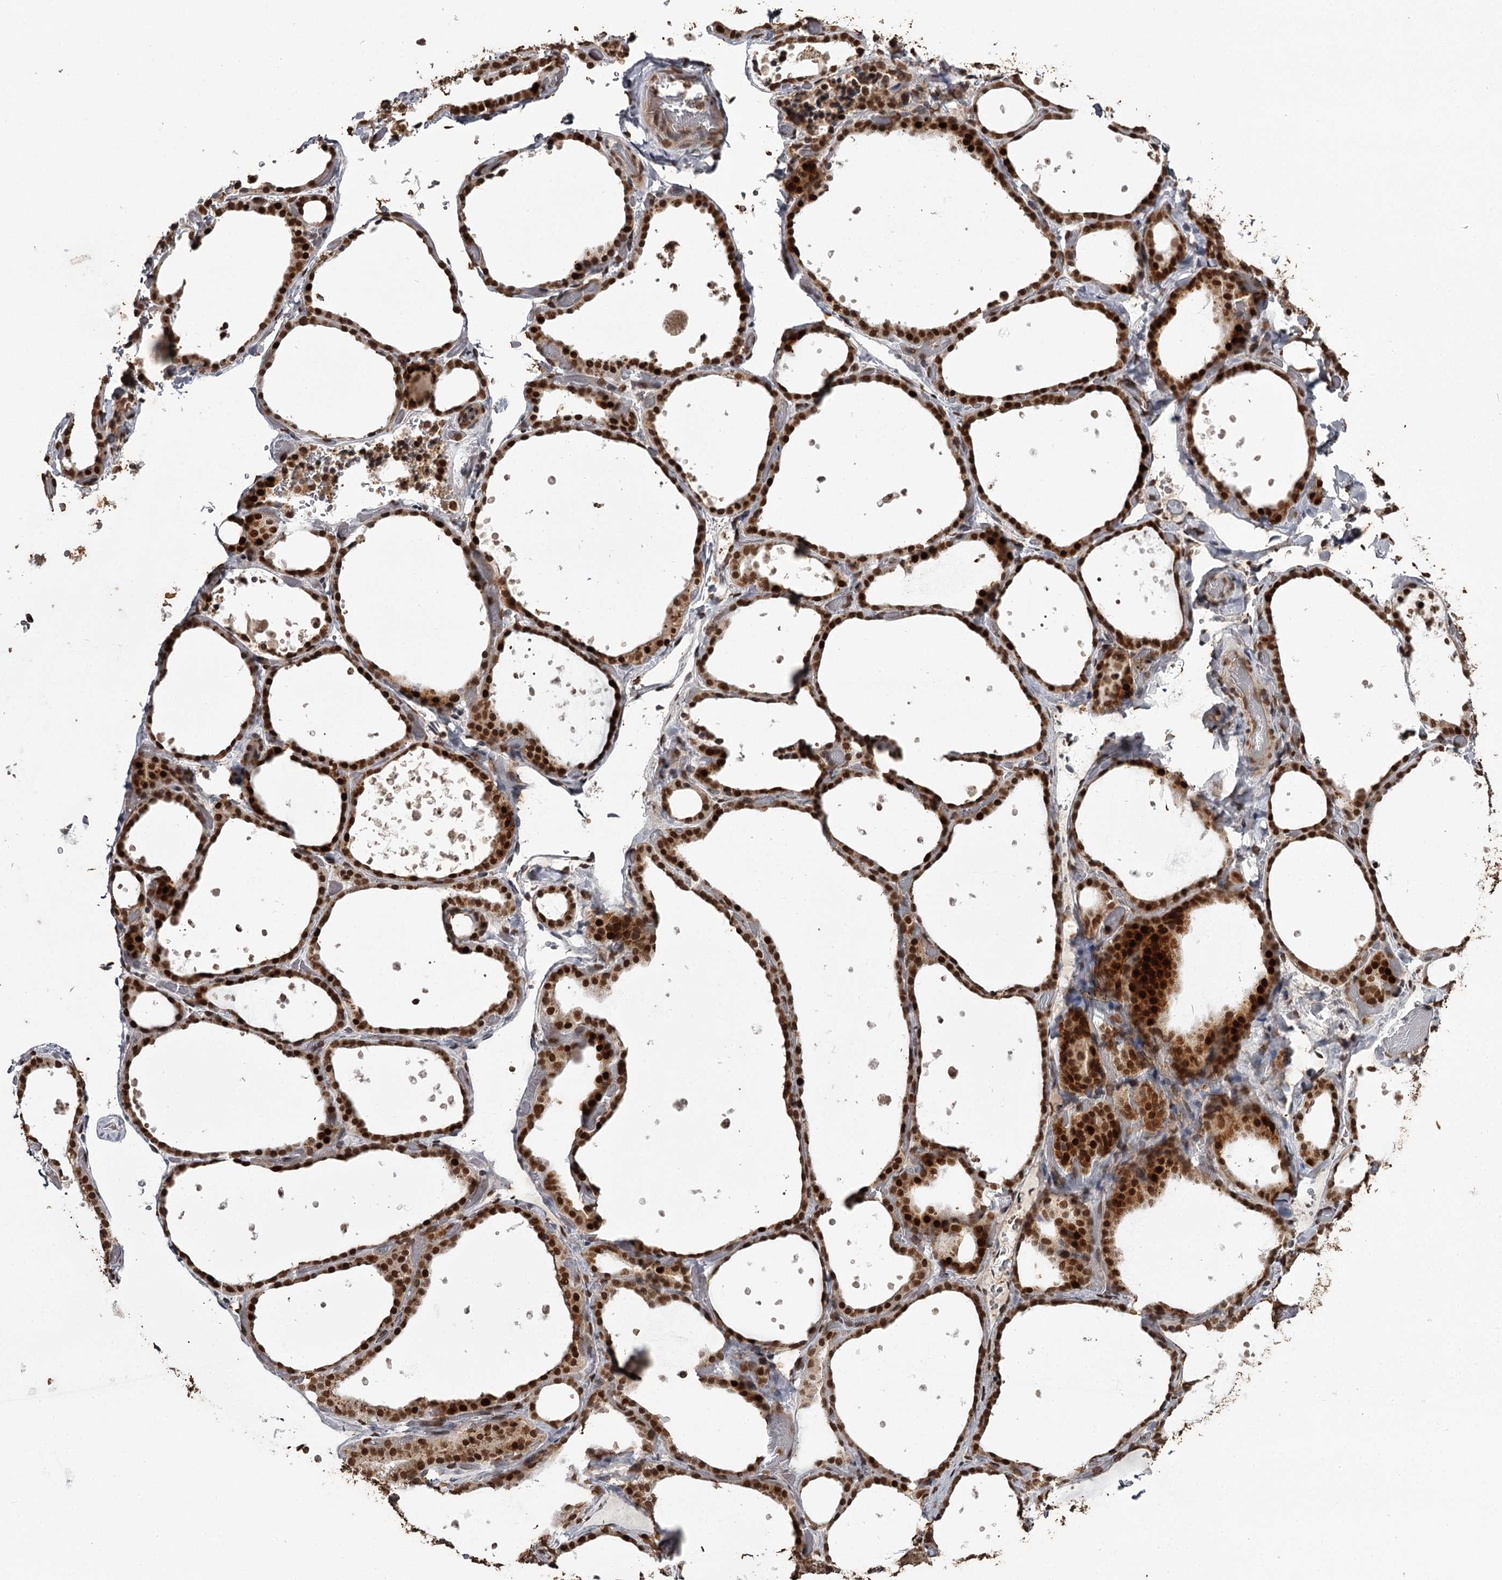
{"staining": {"intensity": "strong", "quantity": ">75%", "location": "cytoplasmic/membranous,nuclear"}, "tissue": "thyroid gland", "cell_type": "Glandular cells", "image_type": "normal", "snomed": [{"axis": "morphology", "description": "Normal tissue, NOS"}, {"axis": "topography", "description": "Thyroid gland"}], "caption": "Immunohistochemistry (IHC) photomicrograph of benign thyroid gland: thyroid gland stained using immunohistochemistry (IHC) demonstrates high levels of strong protein expression localized specifically in the cytoplasmic/membranous,nuclear of glandular cells, appearing as a cytoplasmic/membranous,nuclear brown color.", "gene": "THYN1", "patient": {"sex": "female", "age": 44}}